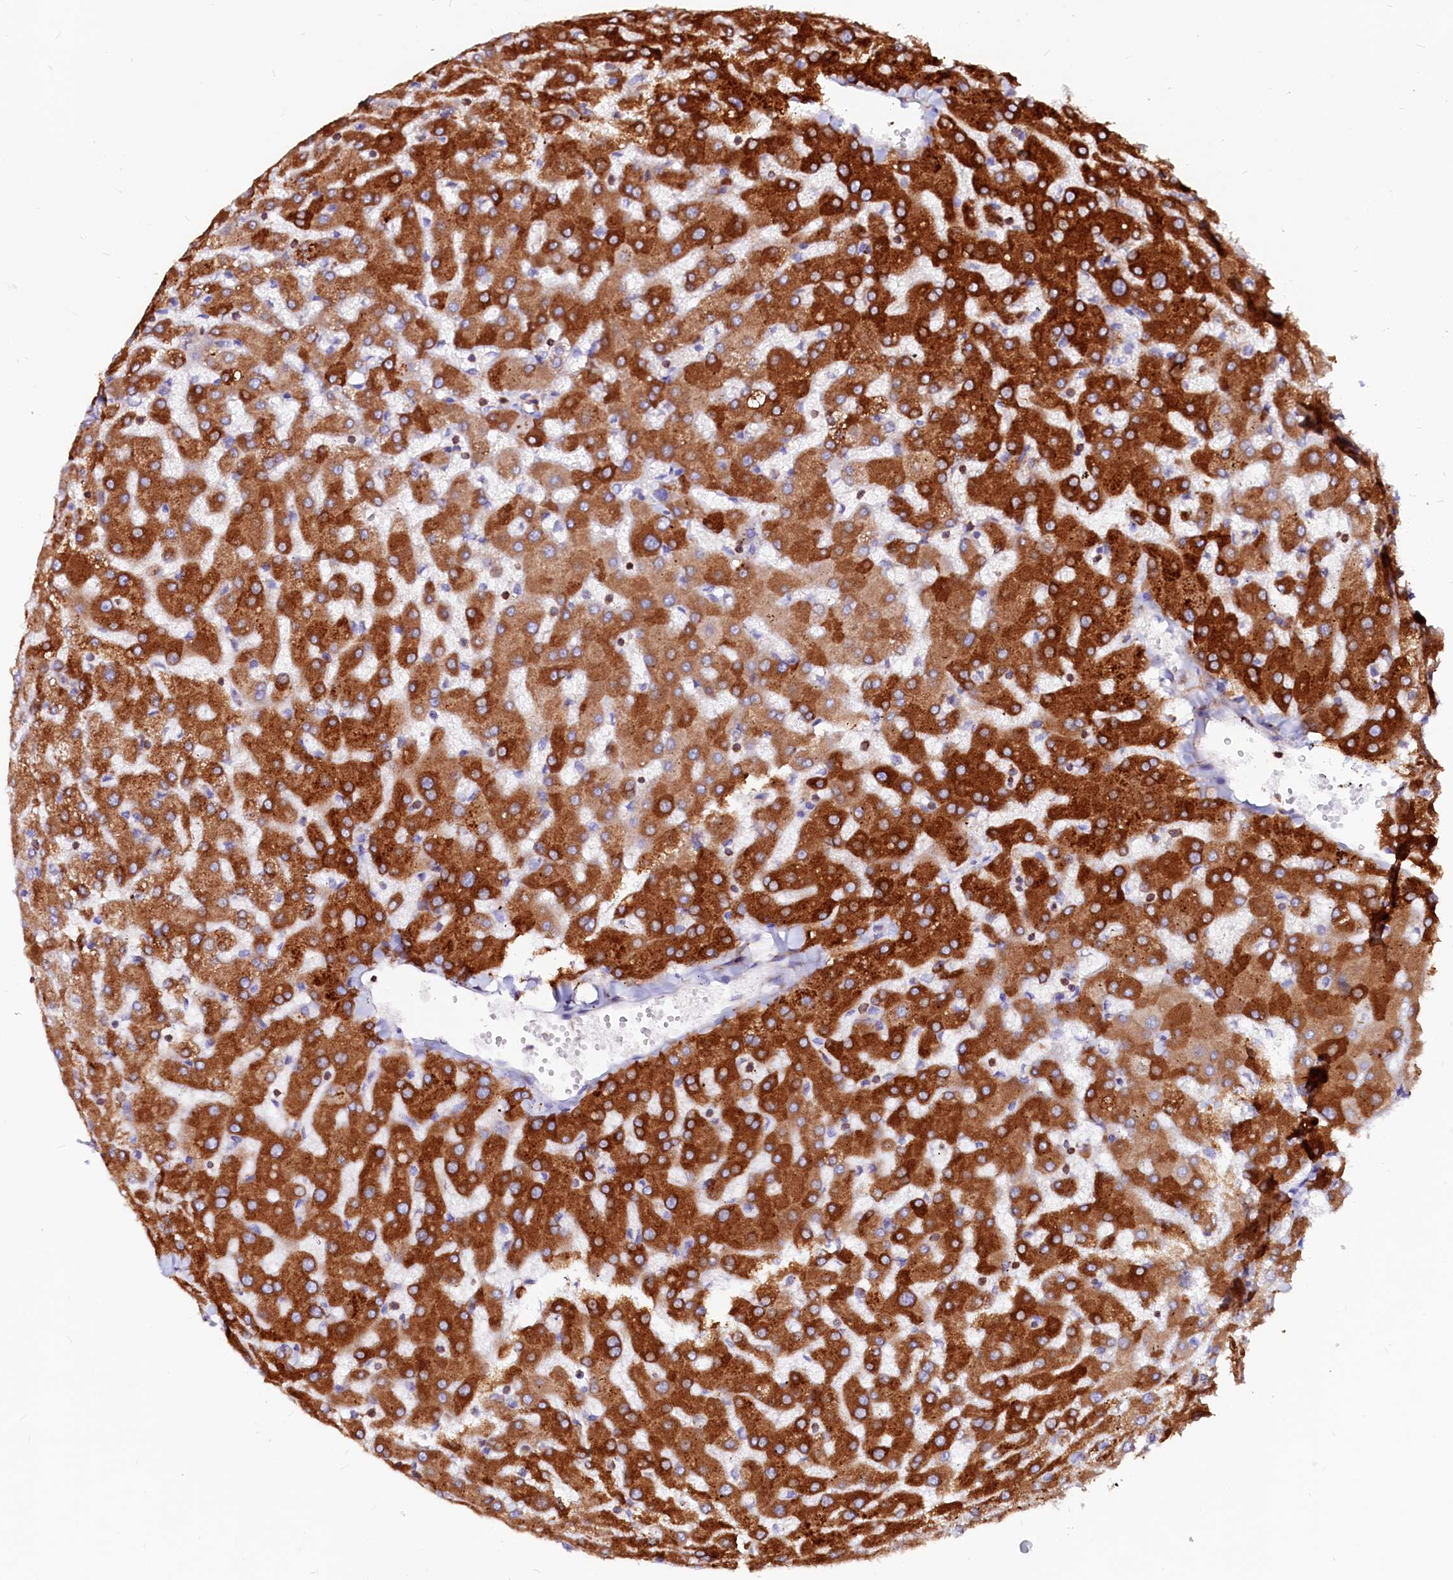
{"staining": {"intensity": "weak", "quantity": ">75%", "location": "cytoplasmic/membranous"}, "tissue": "liver", "cell_type": "Cholangiocytes", "image_type": "normal", "snomed": [{"axis": "morphology", "description": "Normal tissue, NOS"}, {"axis": "topography", "description": "Liver"}], "caption": "Cholangiocytes demonstrate low levels of weak cytoplasmic/membranous expression in about >75% of cells in unremarkable human liver. (brown staining indicates protein expression, while blue staining denotes nuclei).", "gene": "DERL1", "patient": {"sex": "female", "age": 63}}